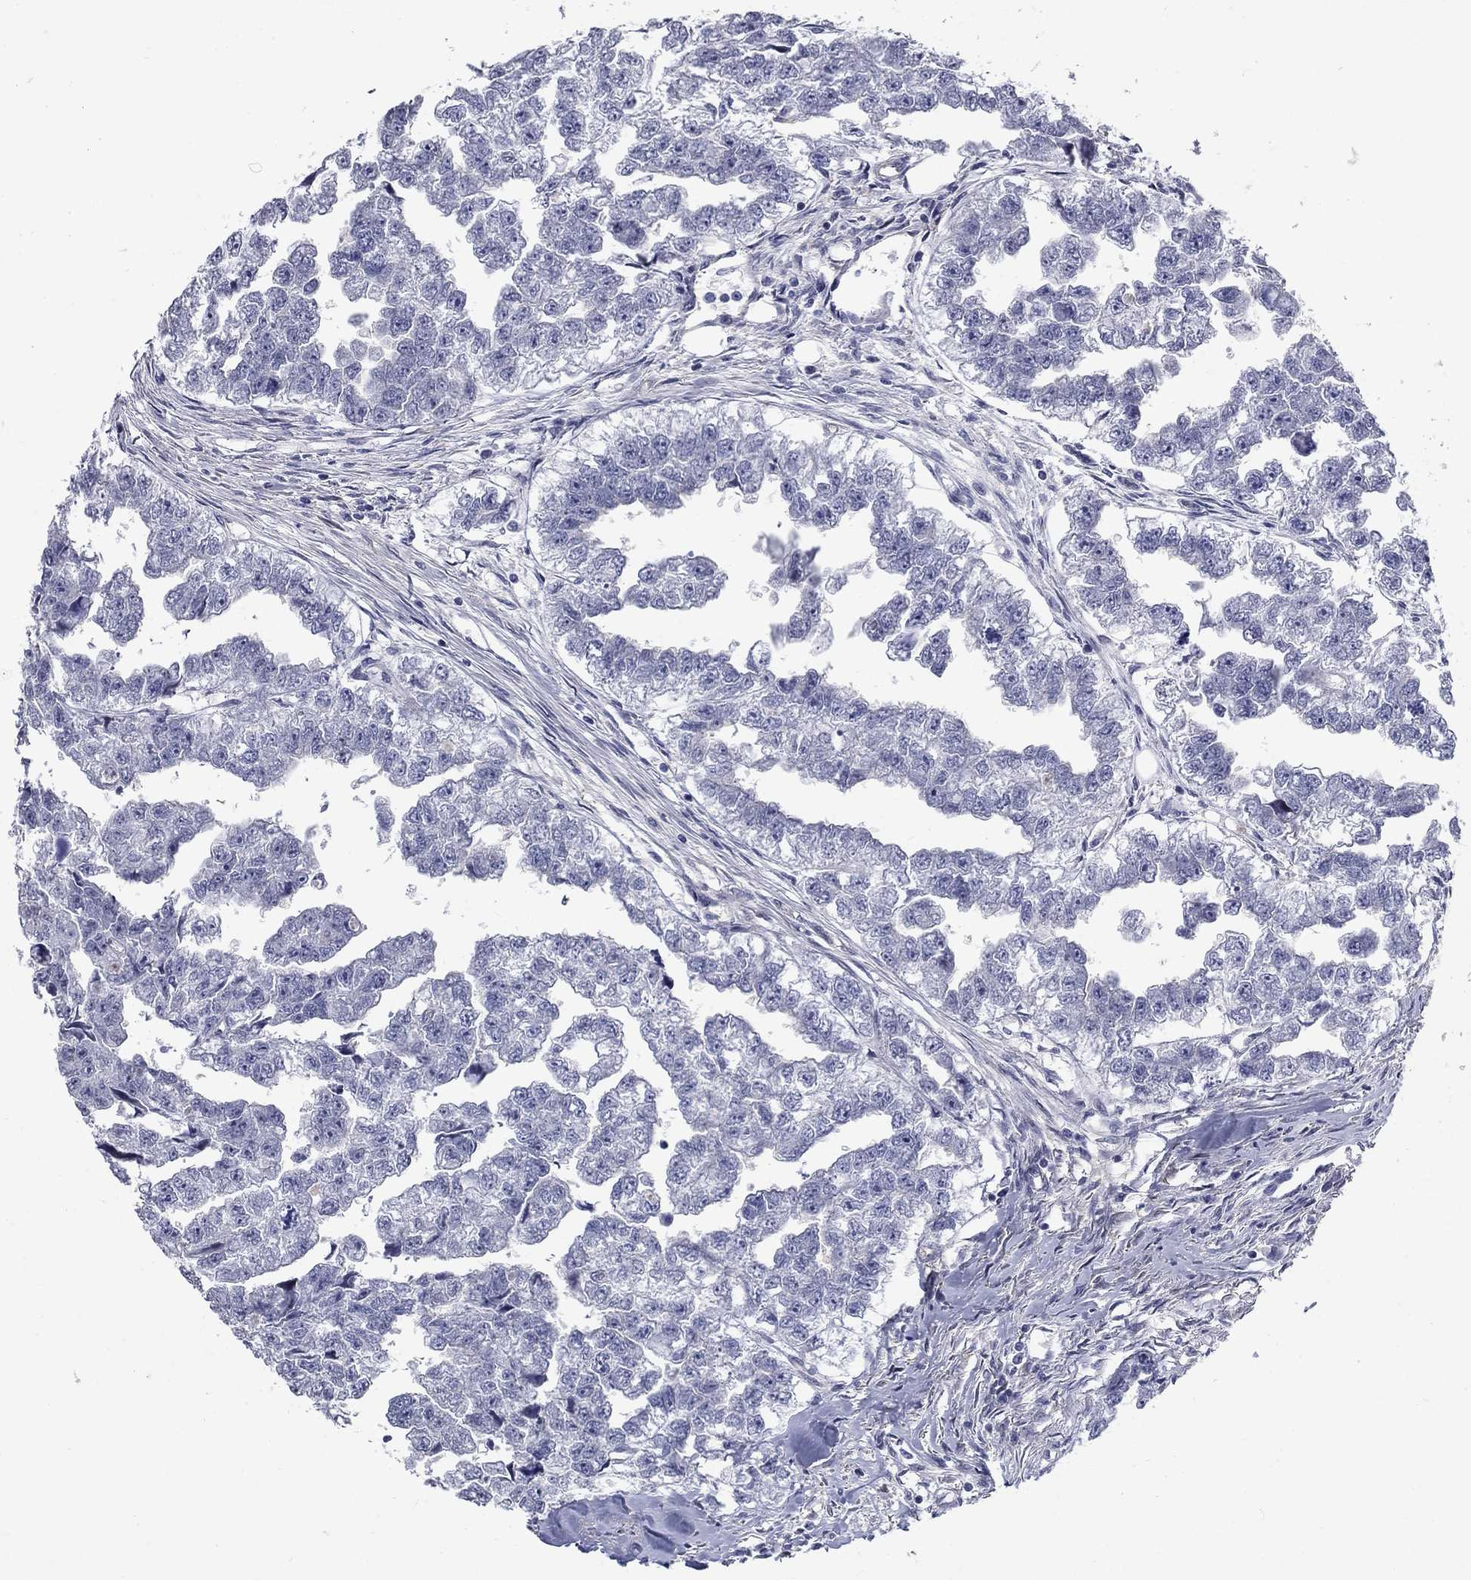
{"staining": {"intensity": "negative", "quantity": "none", "location": "none"}, "tissue": "testis cancer", "cell_type": "Tumor cells", "image_type": "cancer", "snomed": [{"axis": "morphology", "description": "Carcinoma, Embryonal, NOS"}, {"axis": "morphology", "description": "Teratoma, malignant, NOS"}, {"axis": "topography", "description": "Testis"}], "caption": "An immunohistochemistry (IHC) image of embryonal carcinoma (testis) is shown. There is no staining in tumor cells of embryonal carcinoma (testis). (Immunohistochemistry, brightfield microscopy, high magnification).", "gene": "SLC1A1", "patient": {"sex": "male", "age": 44}}